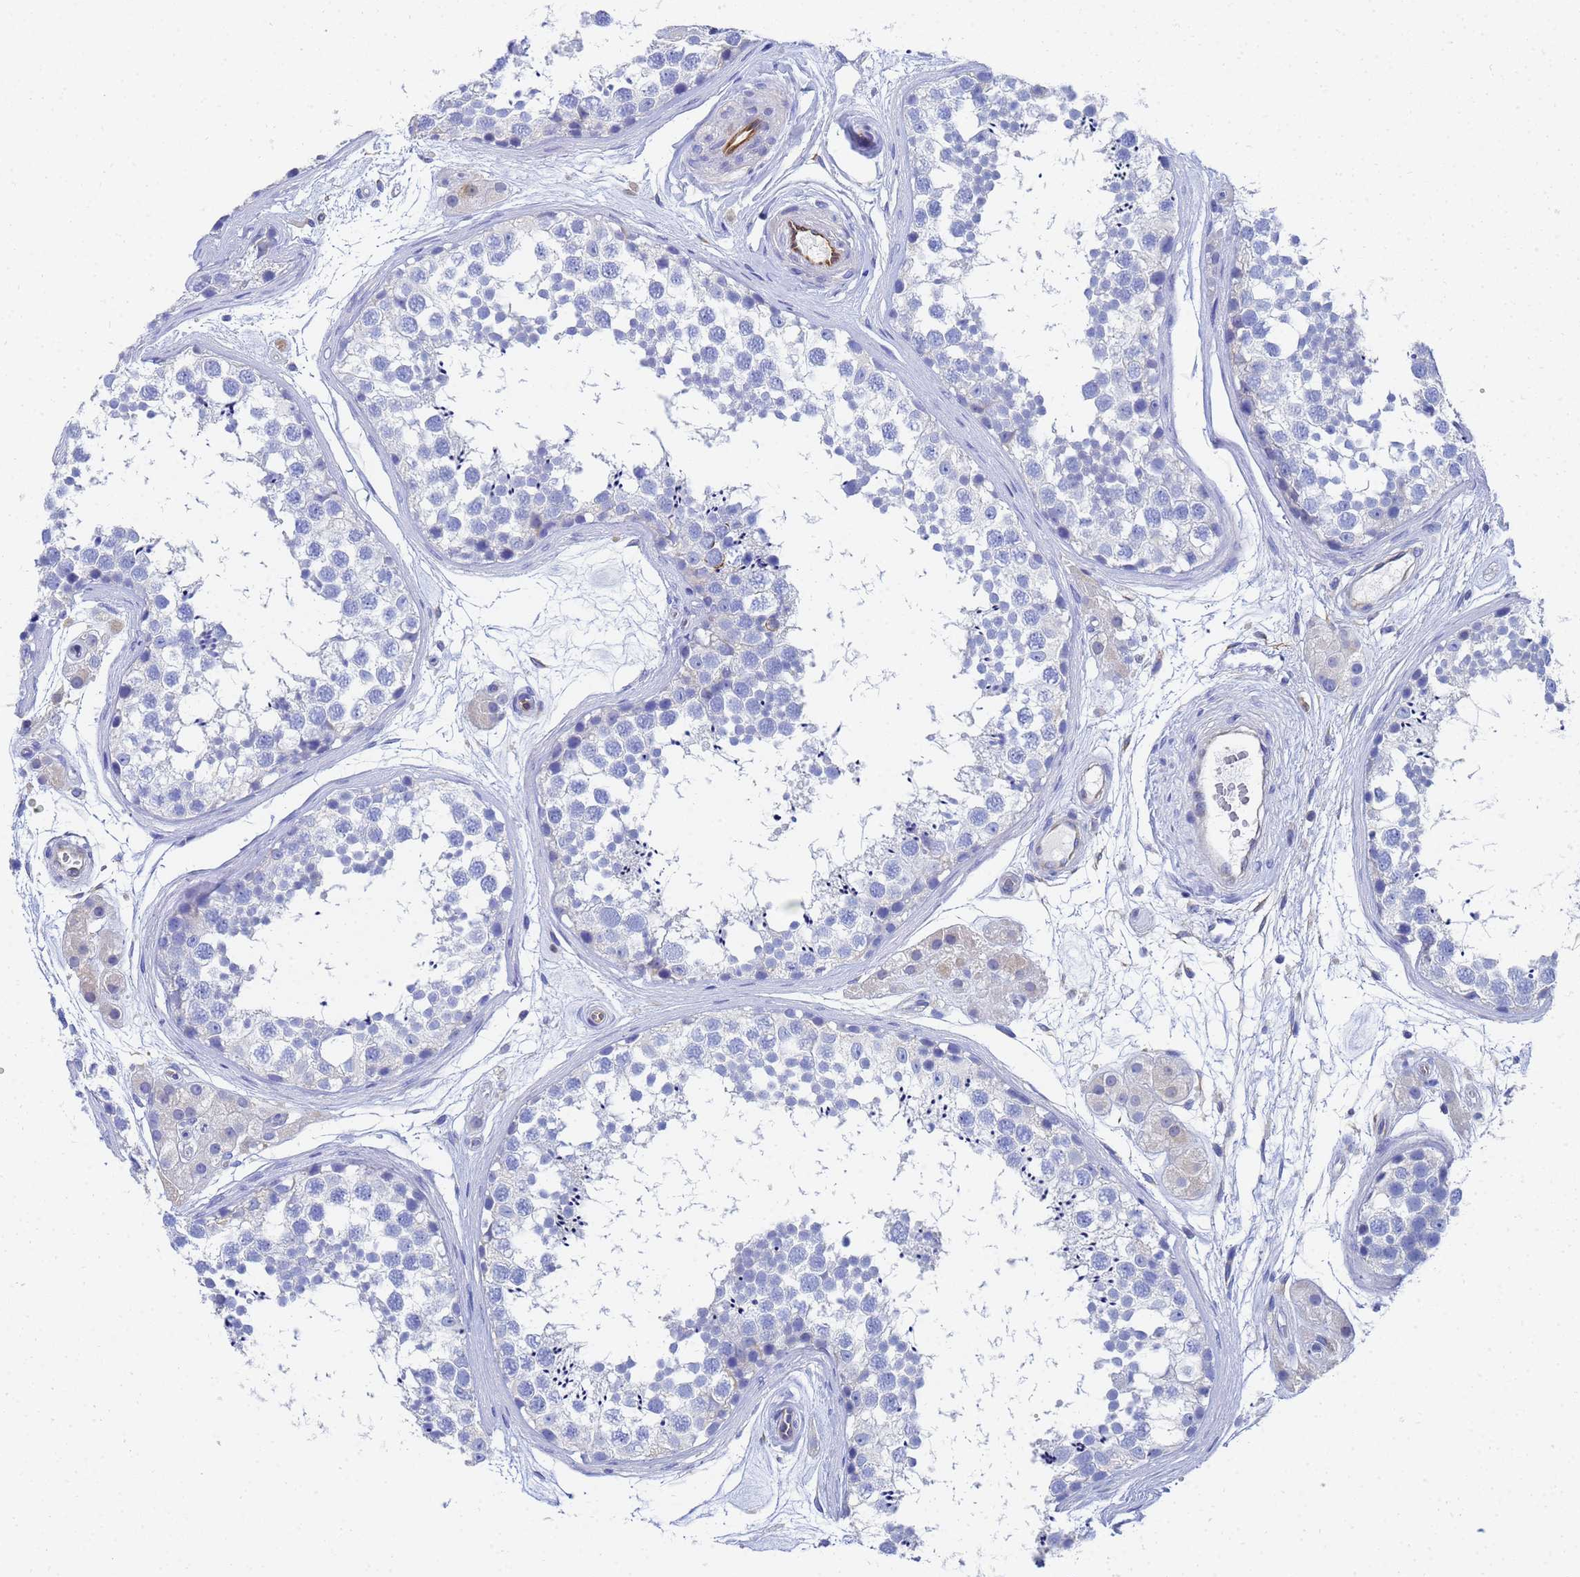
{"staining": {"intensity": "negative", "quantity": "none", "location": "none"}, "tissue": "testis", "cell_type": "Cells in seminiferous ducts", "image_type": "normal", "snomed": [{"axis": "morphology", "description": "Normal tissue, NOS"}, {"axis": "topography", "description": "Testis"}], "caption": "This is an immunohistochemistry image of unremarkable human testis. There is no positivity in cells in seminiferous ducts.", "gene": "GCHFR", "patient": {"sex": "male", "age": 56}}